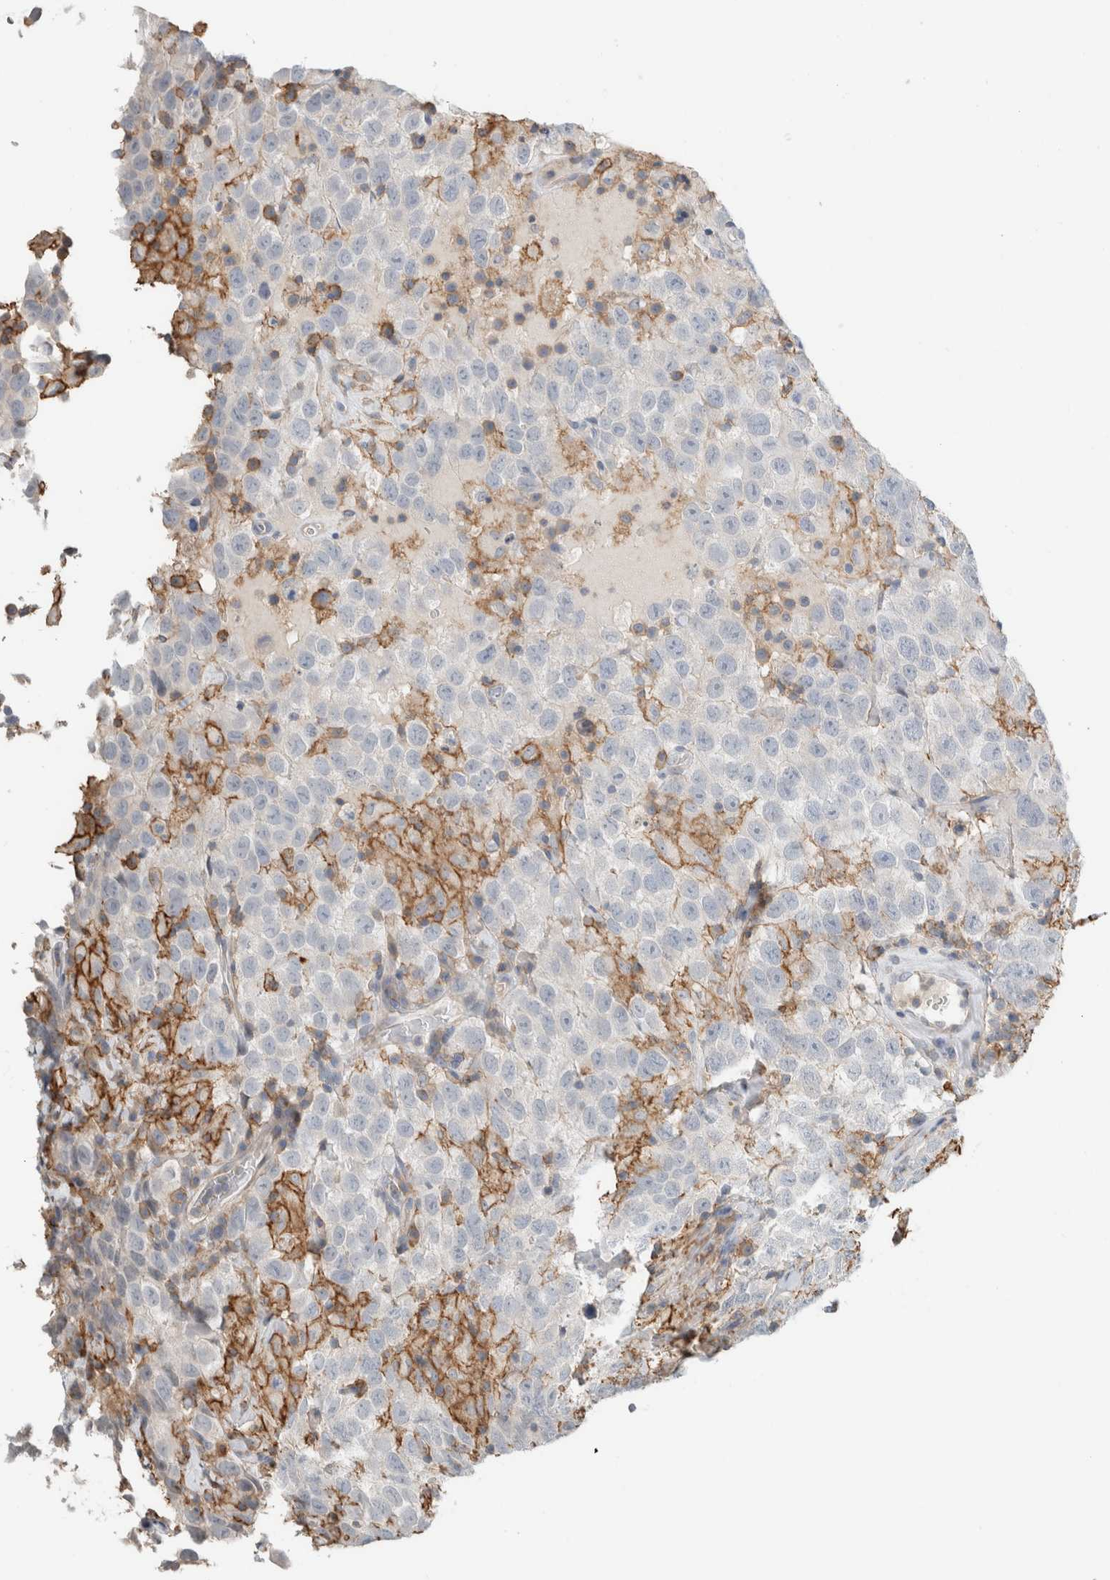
{"staining": {"intensity": "moderate", "quantity": "25%-75%", "location": "cytoplasmic/membranous"}, "tissue": "testis cancer", "cell_type": "Tumor cells", "image_type": "cancer", "snomed": [{"axis": "morphology", "description": "Seminoma, NOS"}, {"axis": "topography", "description": "Testis"}], "caption": "Moderate cytoplasmic/membranous expression is identified in about 25%-75% of tumor cells in testis cancer. Immunohistochemistry stains the protein of interest in brown and the nuclei are stained blue.", "gene": "ERCC6L2", "patient": {"sex": "male", "age": 41}}